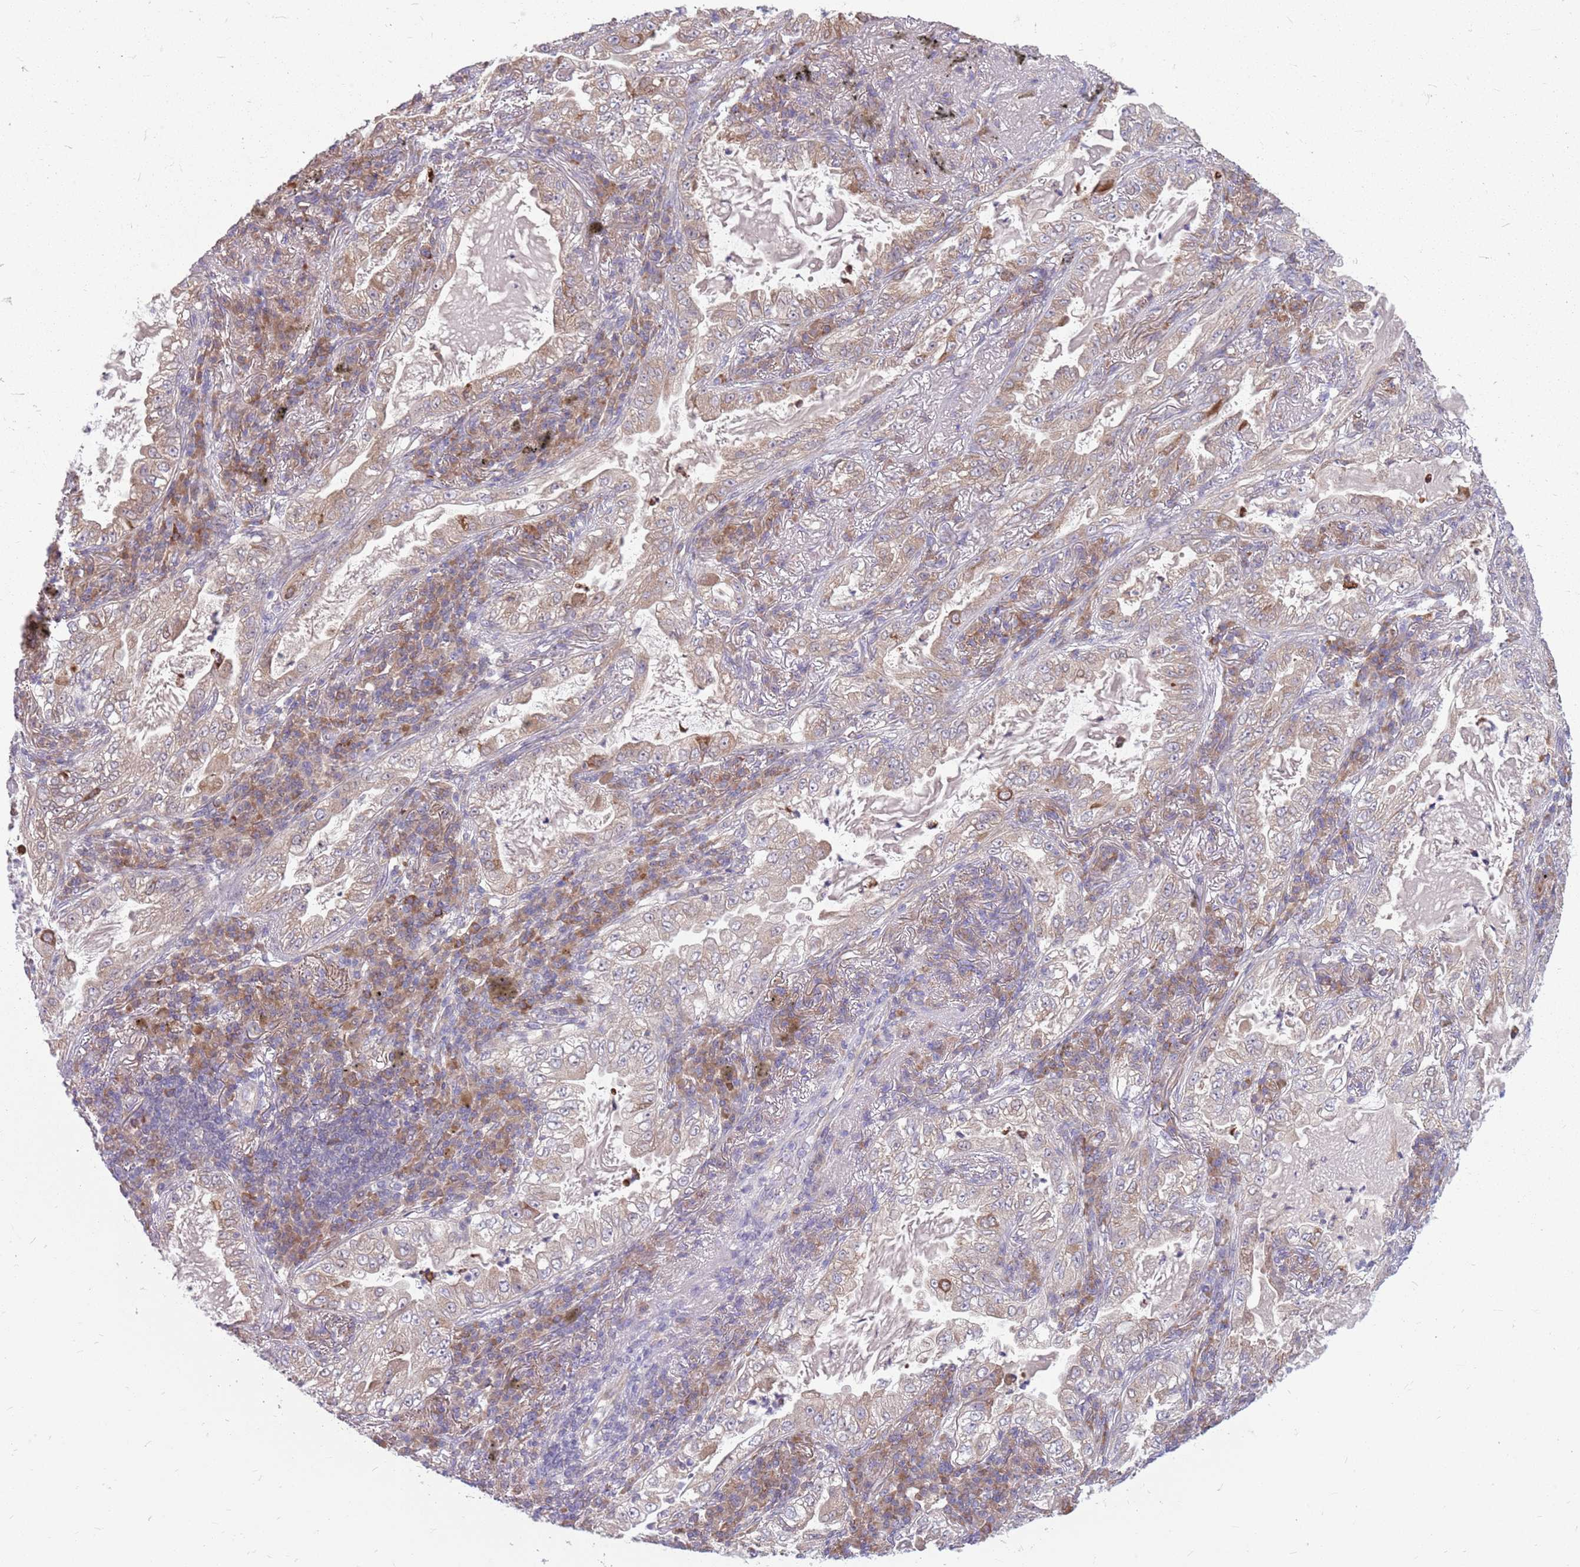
{"staining": {"intensity": "weak", "quantity": "25%-75%", "location": "cytoplasmic/membranous"}, "tissue": "lung cancer", "cell_type": "Tumor cells", "image_type": "cancer", "snomed": [{"axis": "morphology", "description": "Adenocarcinoma, NOS"}, {"axis": "topography", "description": "Lung"}], "caption": "Lung cancer stained with DAB immunohistochemistry displays low levels of weak cytoplasmic/membranous staining in about 25%-75% of tumor cells.", "gene": "PPP1R27", "patient": {"sex": "female", "age": 73}}